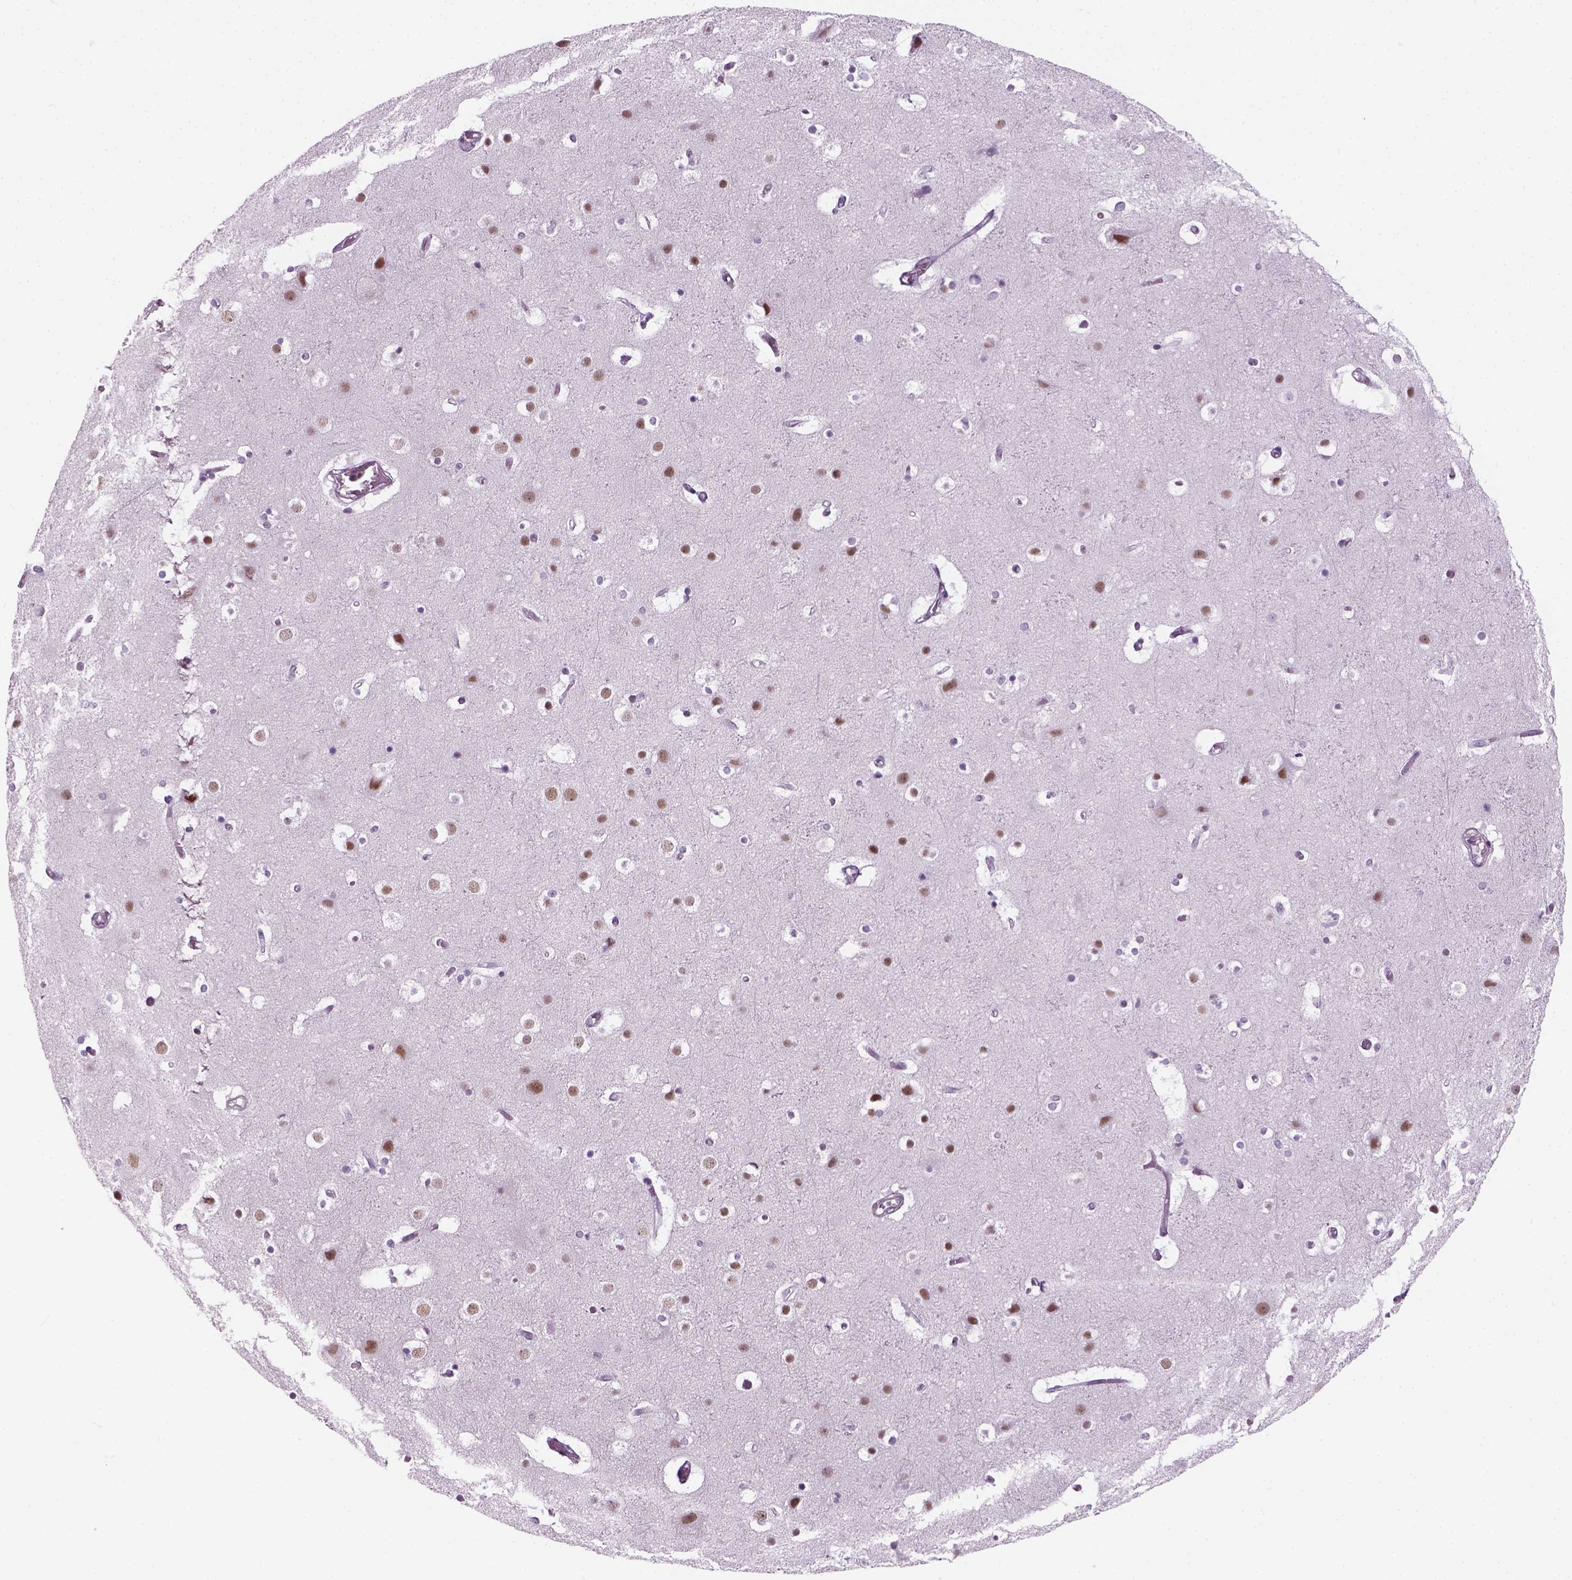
{"staining": {"intensity": "negative", "quantity": "none", "location": "none"}, "tissue": "cerebral cortex", "cell_type": "Endothelial cells", "image_type": "normal", "snomed": [{"axis": "morphology", "description": "Normal tissue, NOS"}, {"axis": "topography", "description": "Cerebral cortex"}], "caption": "Immunohistochemistry (IHC) photomicrograph of benign human cerebral cortex stained for a protein (brown), which shows no expression in endothelial cells.", "gene": "ZNF865", "patient": {"sex": "female", "age": 52}}